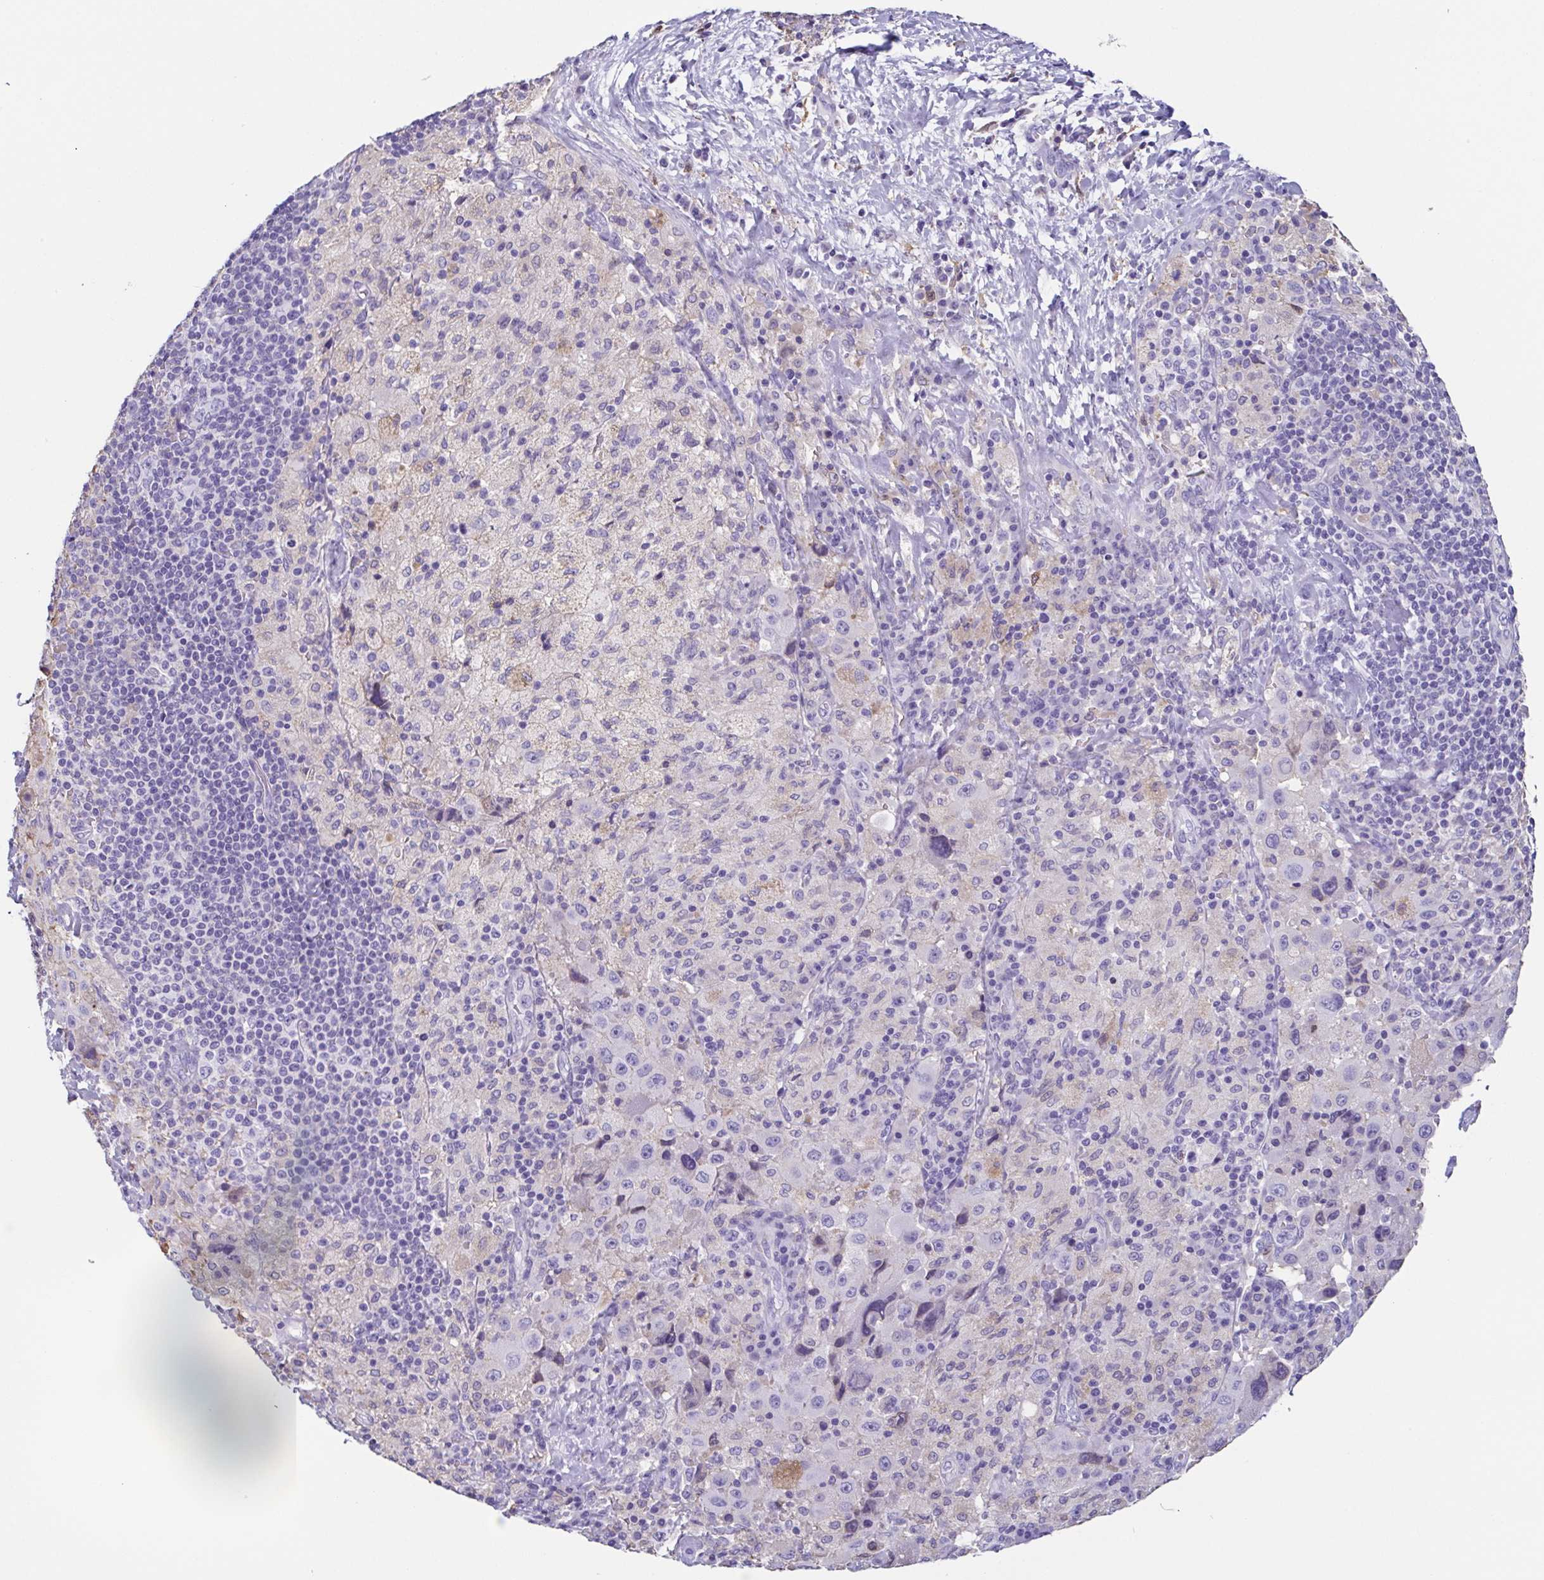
{"staining": {"intensity": "negative", "quantity": "none", "location": "none"}, "tissue": "melanoma", "cell_type": "Tumor cells", "image_type": "cancer", "snomed": [{"axis": "morphology", "description": "Malignant melanoma, Metastatic site"}, {"axis": "topography", "description": "Lymph node"}], "caption": "Immunohistochemistry image of melanoma stained for a protein (brown), which exhibits no positivity in tumor cells.", "gene": "ANXA10", "patient": {"sex": "male", "age": 62}}